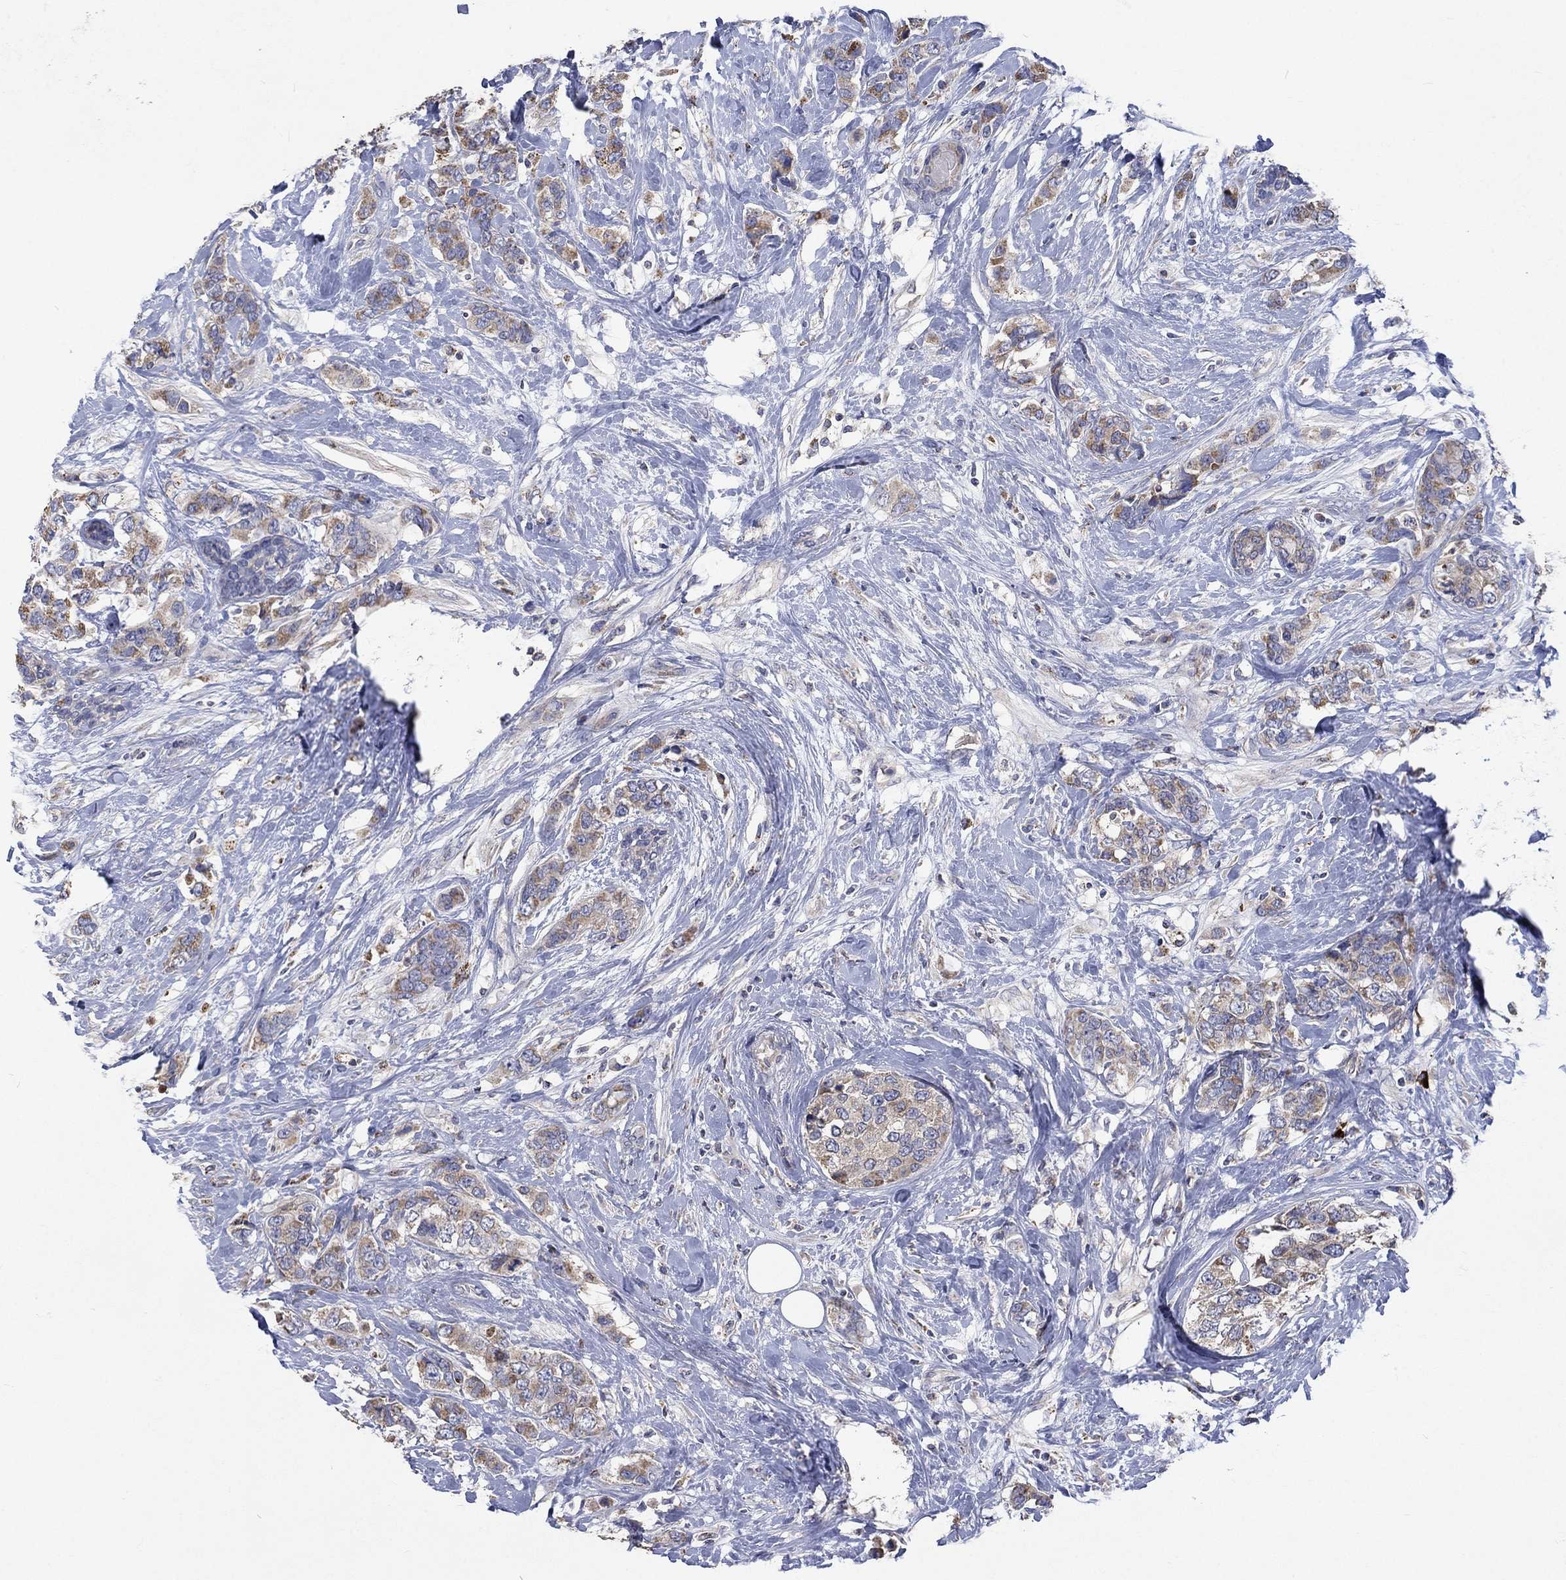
{"staining": {"intensity": "moderate", "quantity": ">75%", "location": "cytoplasmic/membranous"}, "tissue": "breast cancer", "cell_type": "Tumor cells", "image_type": "cancer", "snomed": [{"axis": "morphology", "description": "Lobular carcinoma"}, {"axis": "topography", "description": "Breast"}], "caption": "Breast cancer (lobular carcinoma) was stained to show a protein in brown. There is medium levels of moderate cytoplasmic/membranous positivity in approximately >75% of tumor cells.", "gene": "UGT8", "patient": {"sex": "female", "age": 59}}